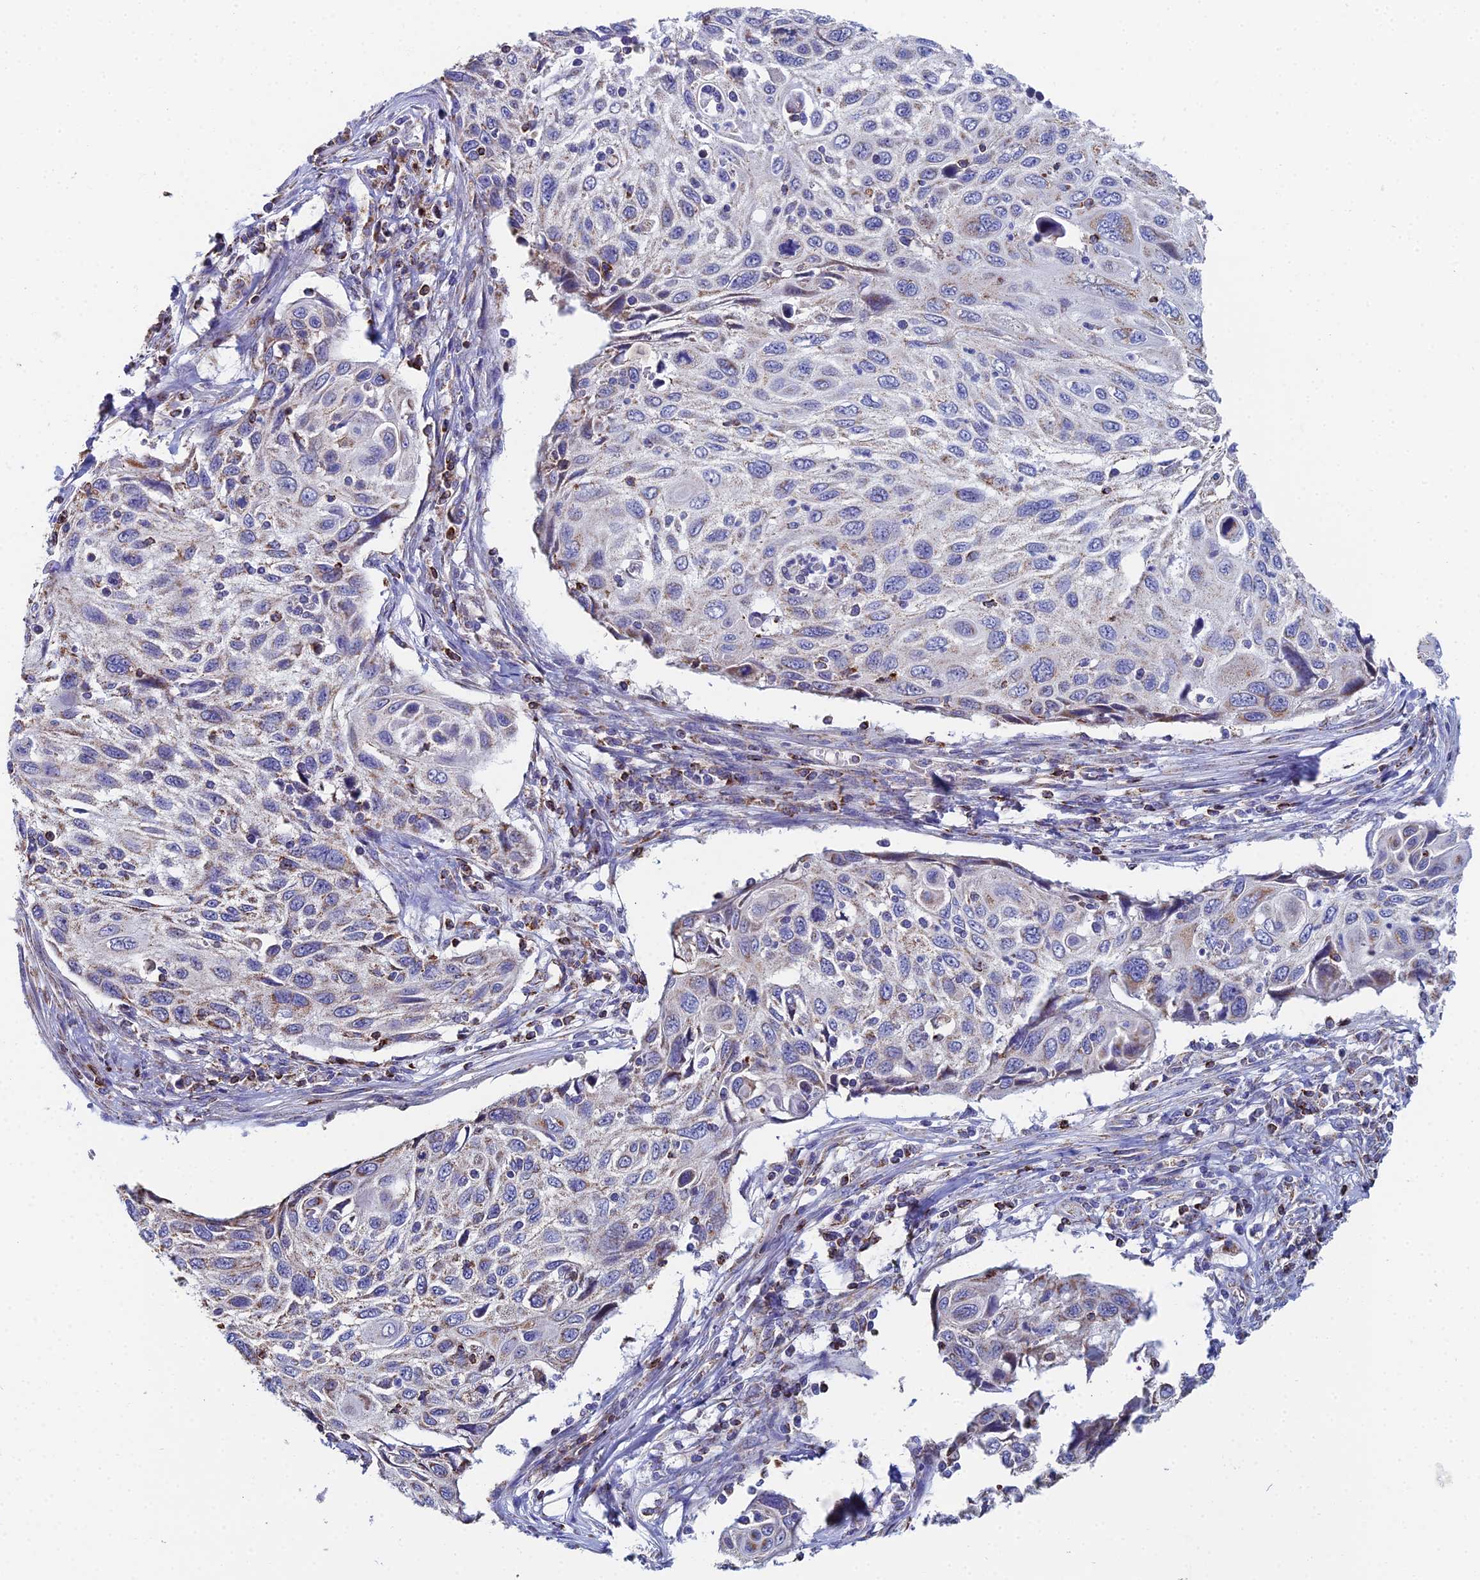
{"staining": {"intensity": "moderate", "quantity": "<25%", "location": "cytoplasmic/membranous"}, "tissue": "cervical cancer", "cell_type": "Tumor cells", "image_type": "cancer", "snomed": [{"axis": "morphology", "description": "Squamous cell carcinoma, NOS"}, {"axis": "topography", "description": "Cervix"}], "caption": "Immunohistochemical staining of cervical cancer reveals low levels of moderate cytoplasmic/membranous protein expression in approximately <25% of tumor cells. The staining is performed using DAB brown chromogen to label protein expression. The nuclei are counter-stained blue using hematoxylin.", "gene": "SPOCK2", "patient": {"sex": "female", "age": 70}}